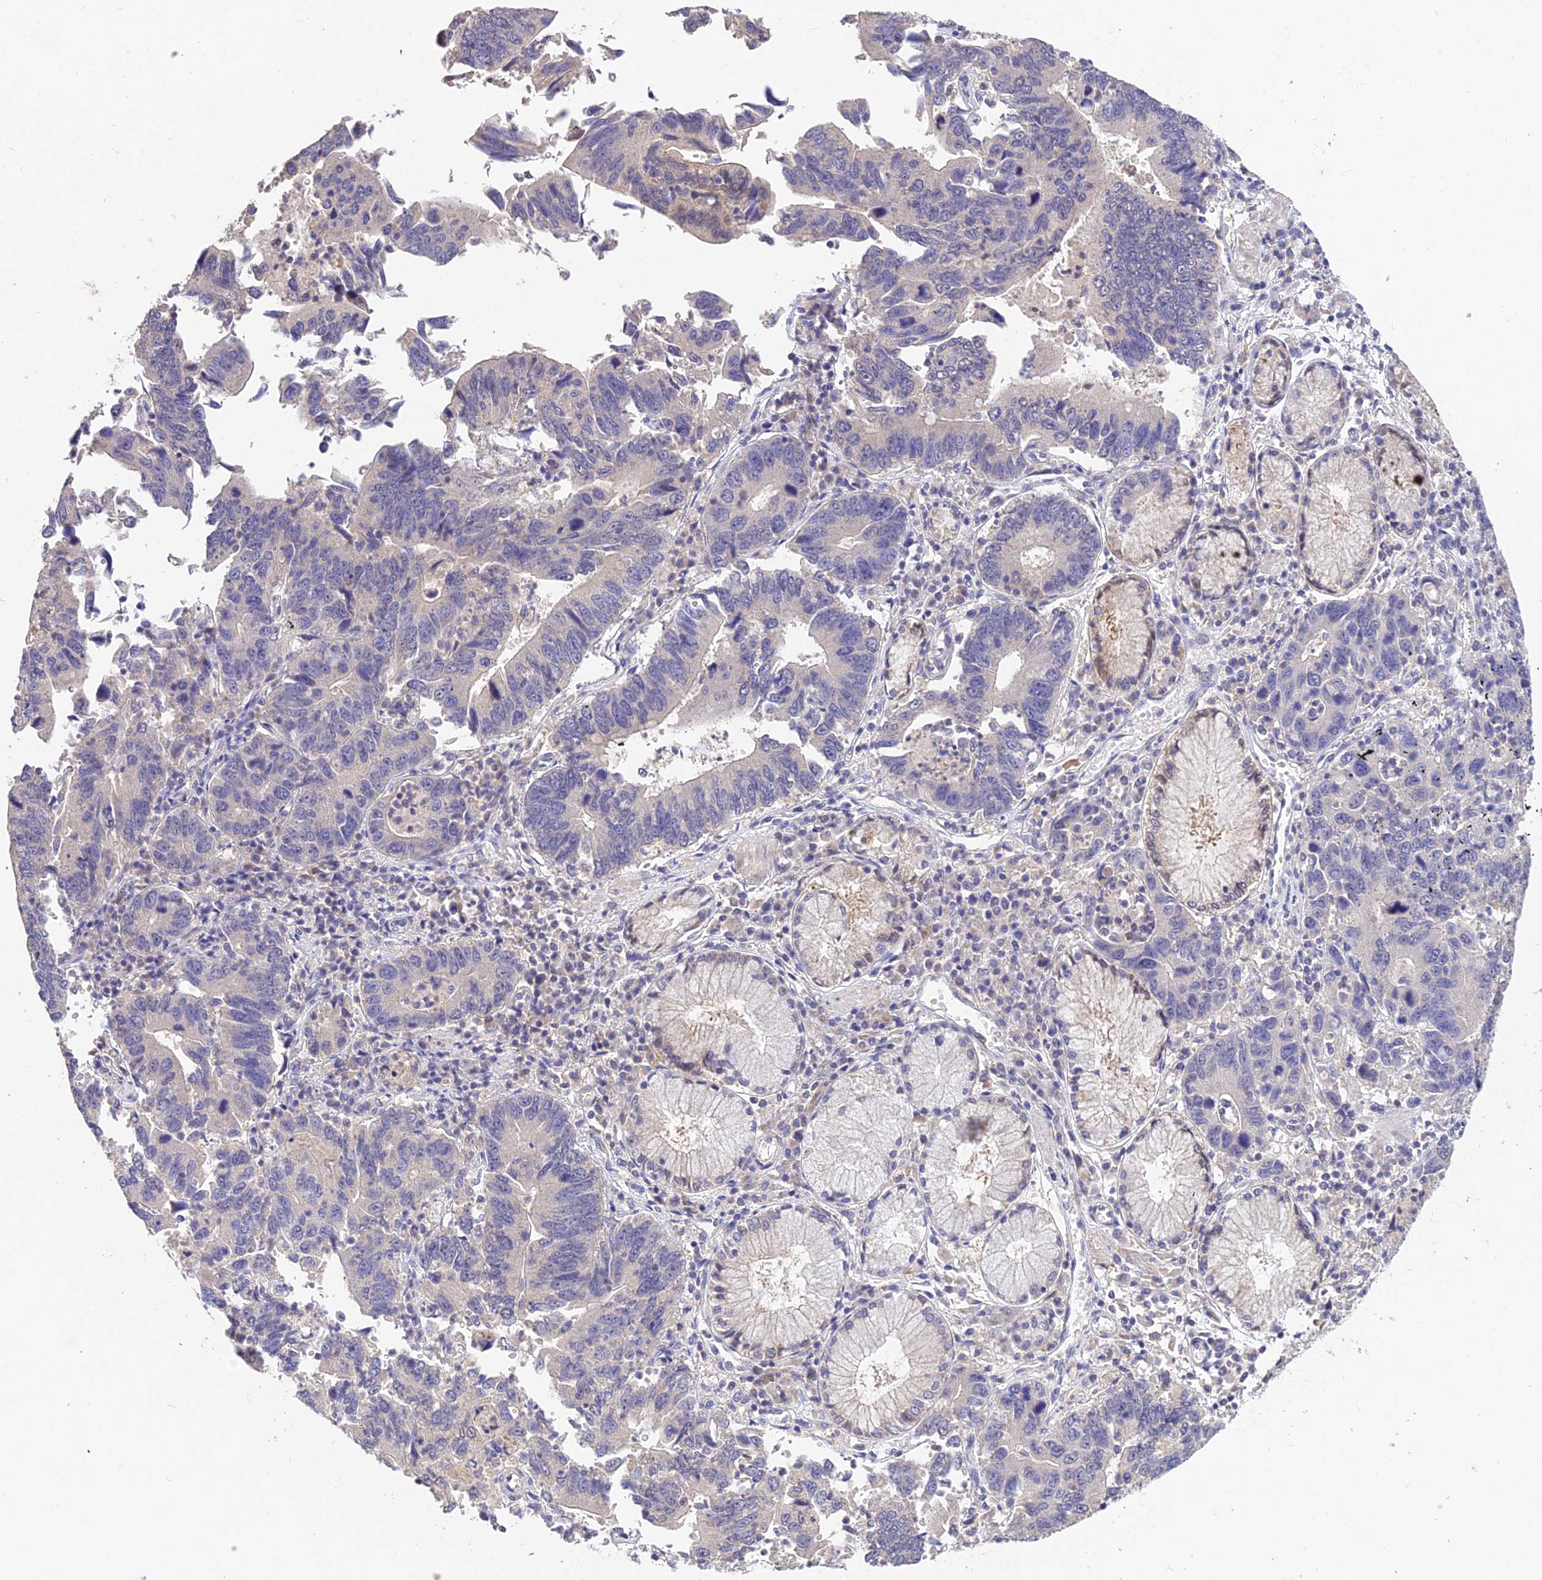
{"staining": {"intensity": "negative", "quantity": "none", "location": "none"}, "tissue": "stomach cancer", "cell_type": "Tumor cells", "image_type": "cancer", "snomed": [{"axis": "morphology", "description": "Adenocarcinoma, NOS"}, {"axis": "topography", "description": "Stomach"}], "caption": "Immunohistochemistry (IHC) of stomach cancer exhibits no positivity in tumor cells.", "gene": "PGK1", "patient": {"sex": "male", "age": 59}}